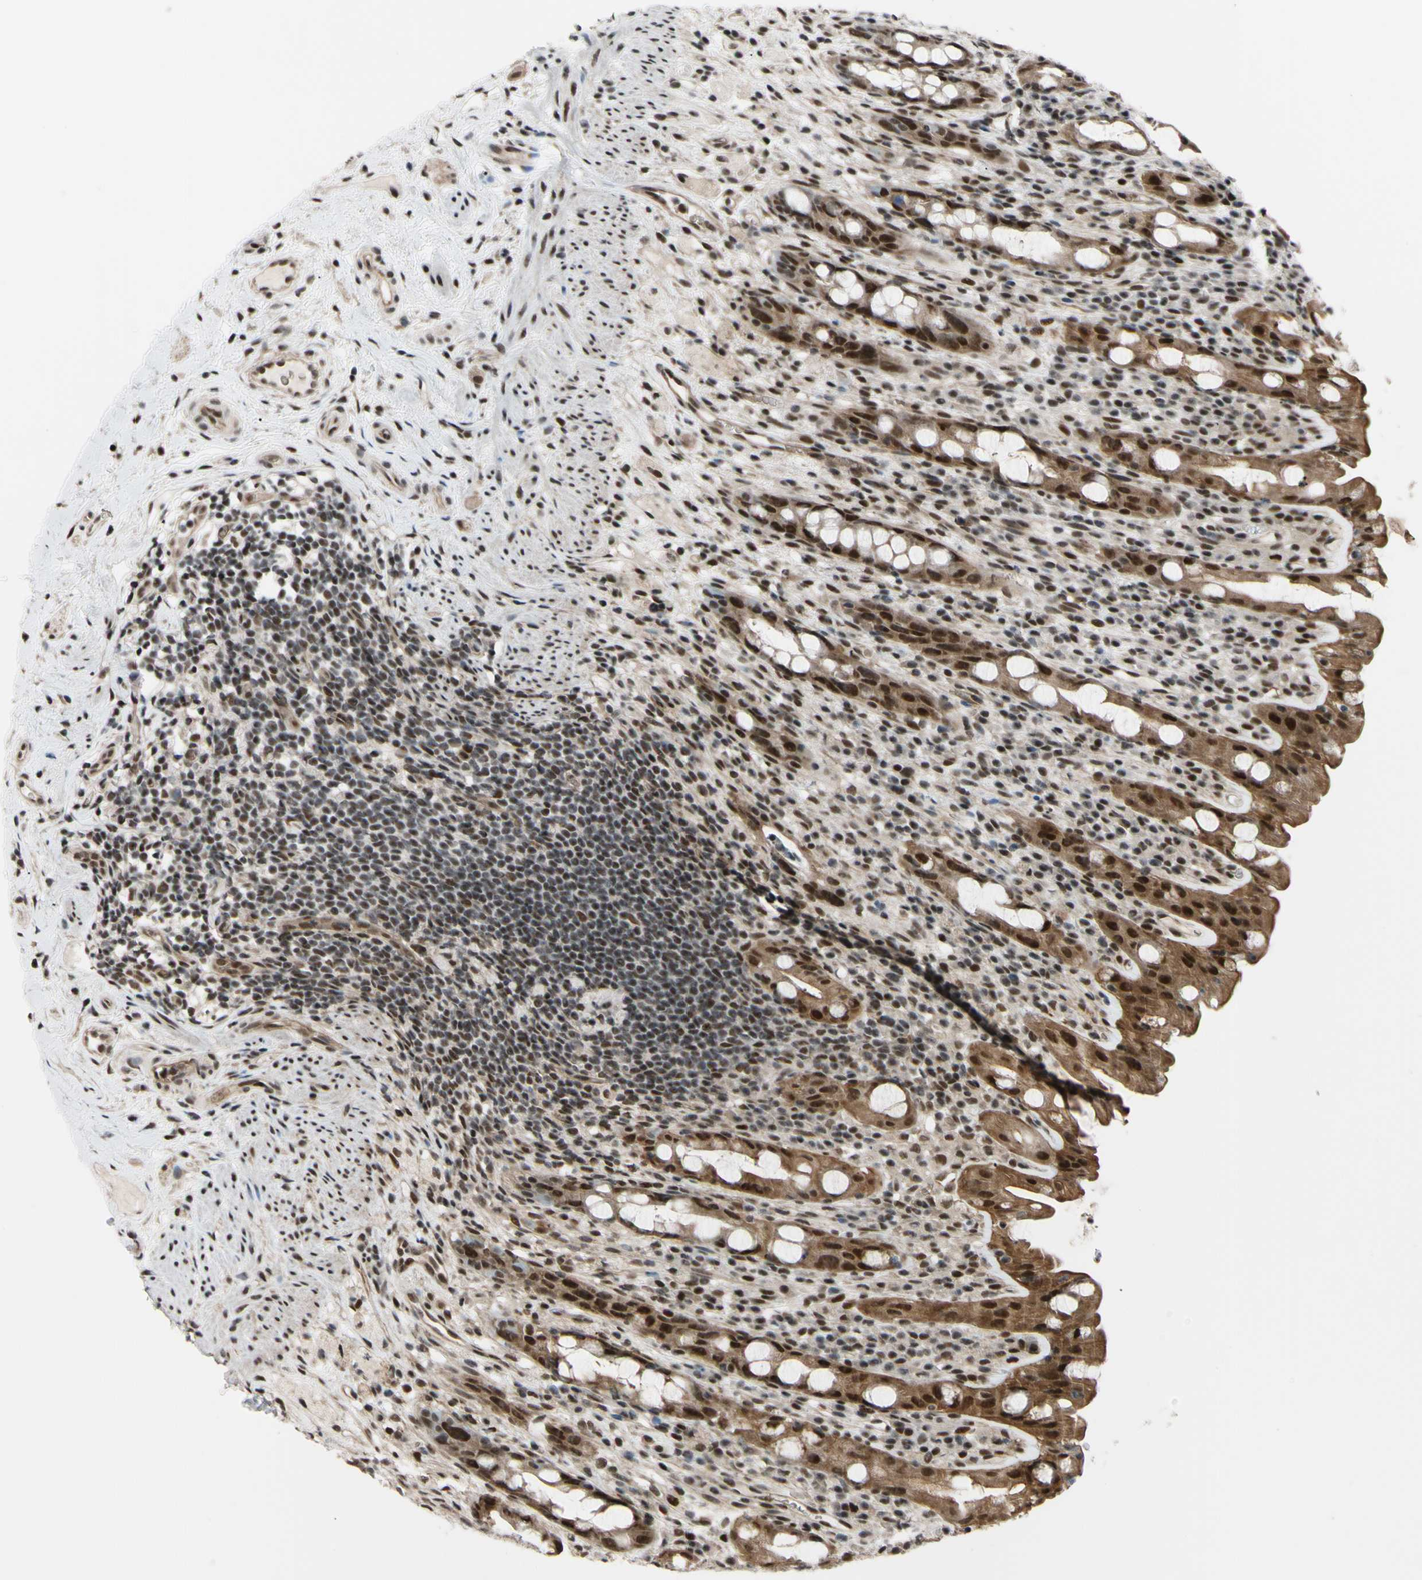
{"staining": {"intensity": "strong", "quantity": ">75%", "location": "cytoplasmic/membranous,nuclear"}, "tissue": "rectum", "cell_type": "Glandular cells", "image_type": "normal", "snomed": [{"axis": "morphology", "description": "Normal tissue, NOS"}, {"axis": "topography", "description": "Rectum"}], "caption": "Protein analysis of normal rectum exhibits strong cytoplasmic/membranous,nuclear expression in about >75% of glandular cells.", "gene": "THAP12", "patient": {"sex": "male", "age": 44}}